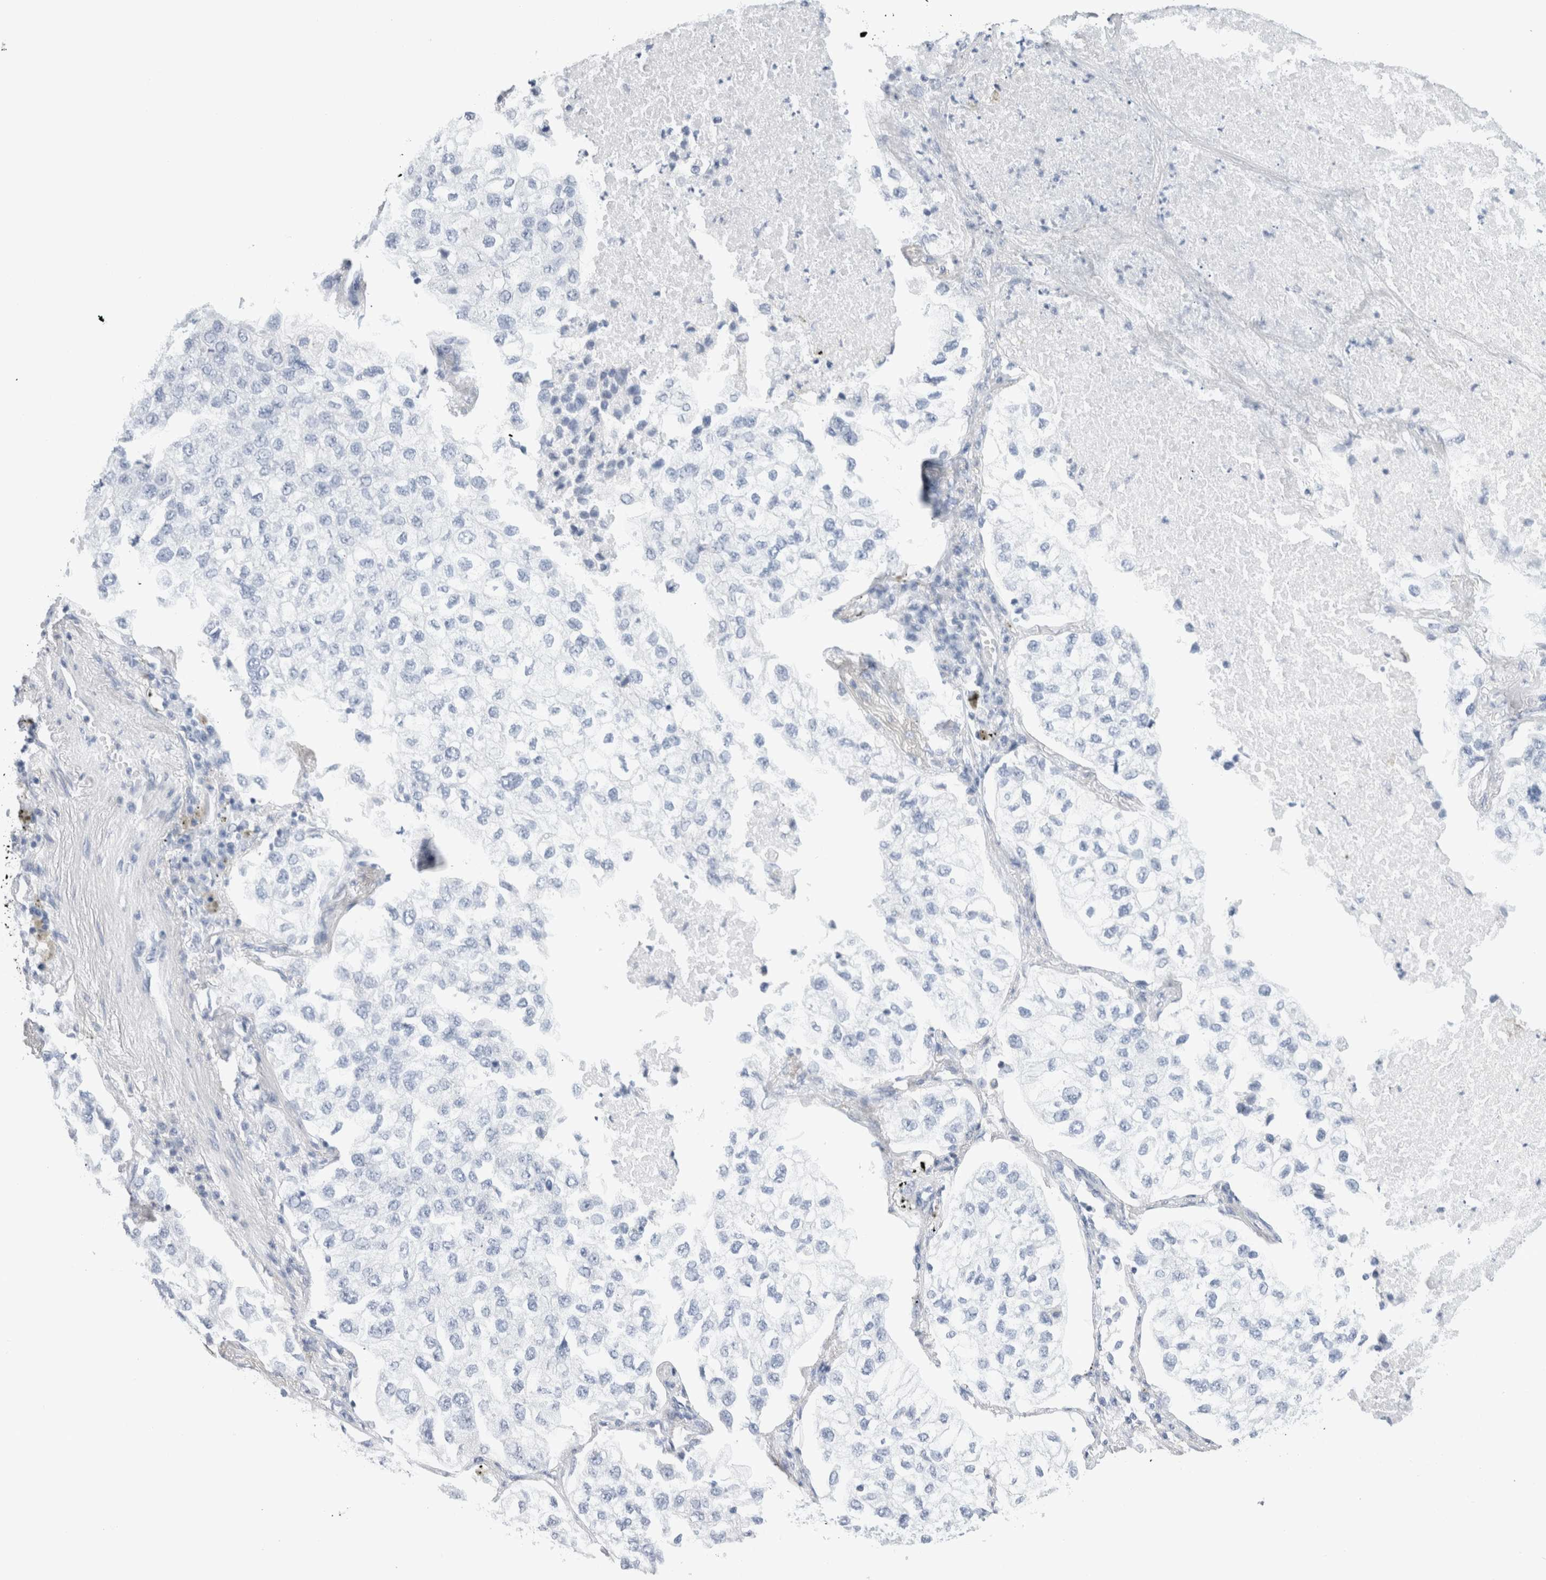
{"staining": {"intensity": "negative", "quantity": "none", "location": "none"}, "tissue": "lung cancer", "cell_type": "Tumor cells", "image_type": "cancer", "snomed": [{"axis": "morphology", "description": "Adenocarcinoma, NOS"}, {"axis": "topography", "description": "Lung"}], "caption": "Protein analysis of lung cancer (adenocarcinoma) exhibits no significant expression in tumor cells. The staining was performed using DAB (3,3'-diaminobenzidine) to visualize the protein expression in brown, while the nuclei were stained in blue with hematoxylin (Magnification: 20x).", "gene": "ECHDC2", "patient": {"sex": "male", "age": 63}}